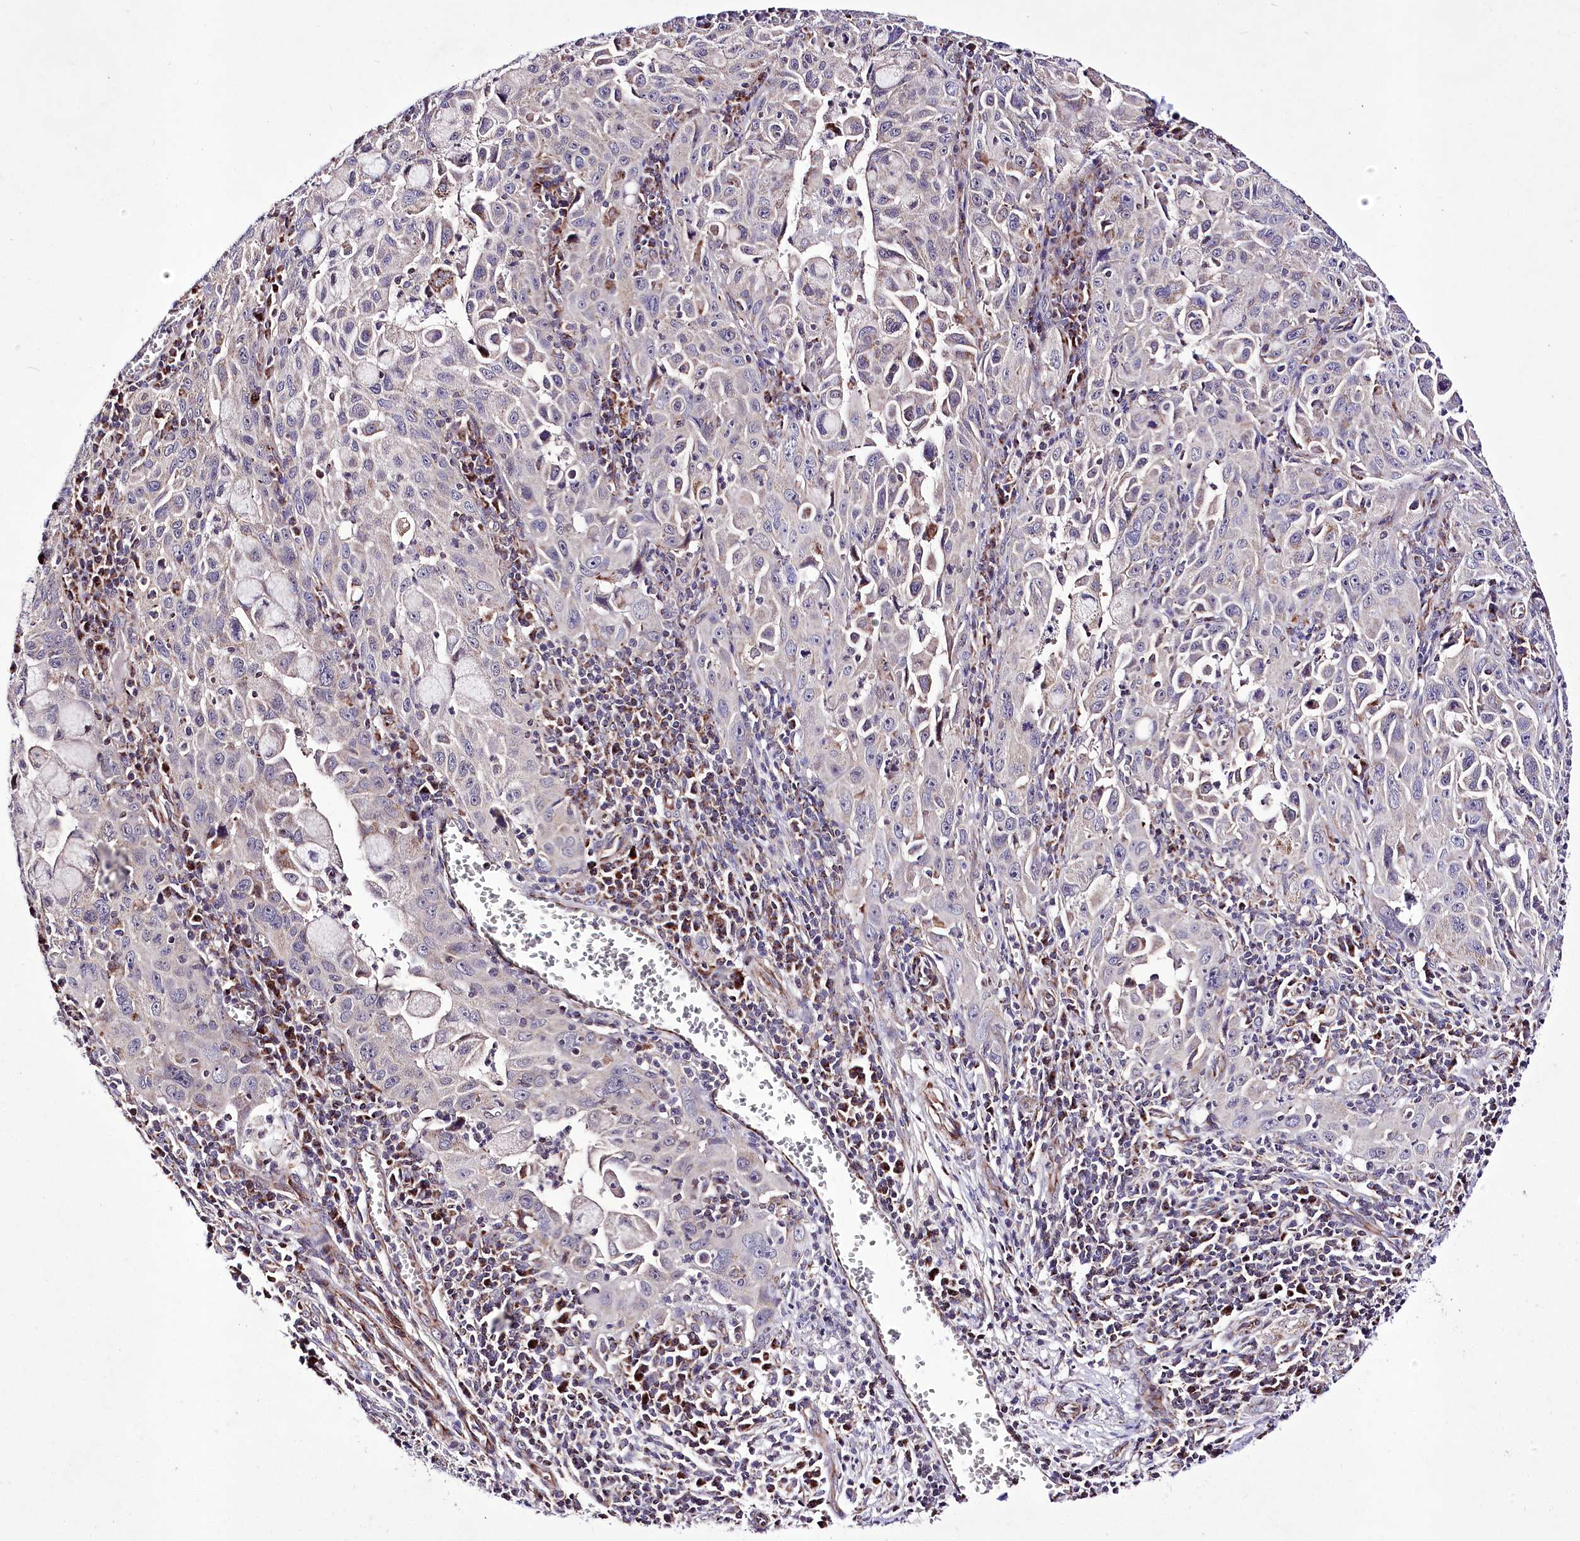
{"staining": {"intensity": "moderate", "quantity": "<25%", "location": "cytoplasmic/membranous"}, "tissue": "cervical cancer", "cell_type": "Tumor cells", "image_type": "cancer", "snomed": [{"axis": "morphology", "description": "Squamous cell carcinoma, NOS"}, {"axis": "topography", "description": "Cervix"}], "caption": "This micrograph demonstrates cervical squamous cell carcinoma stained with immunohistochemistry to label a protein in brown. The cytoplasmic/membranous of tumor cells show moderate positivity for the protein. Nuclei are counter-stained blue.", "gene": "ATE1", "patient": {"sex": "female", "age": 42}}